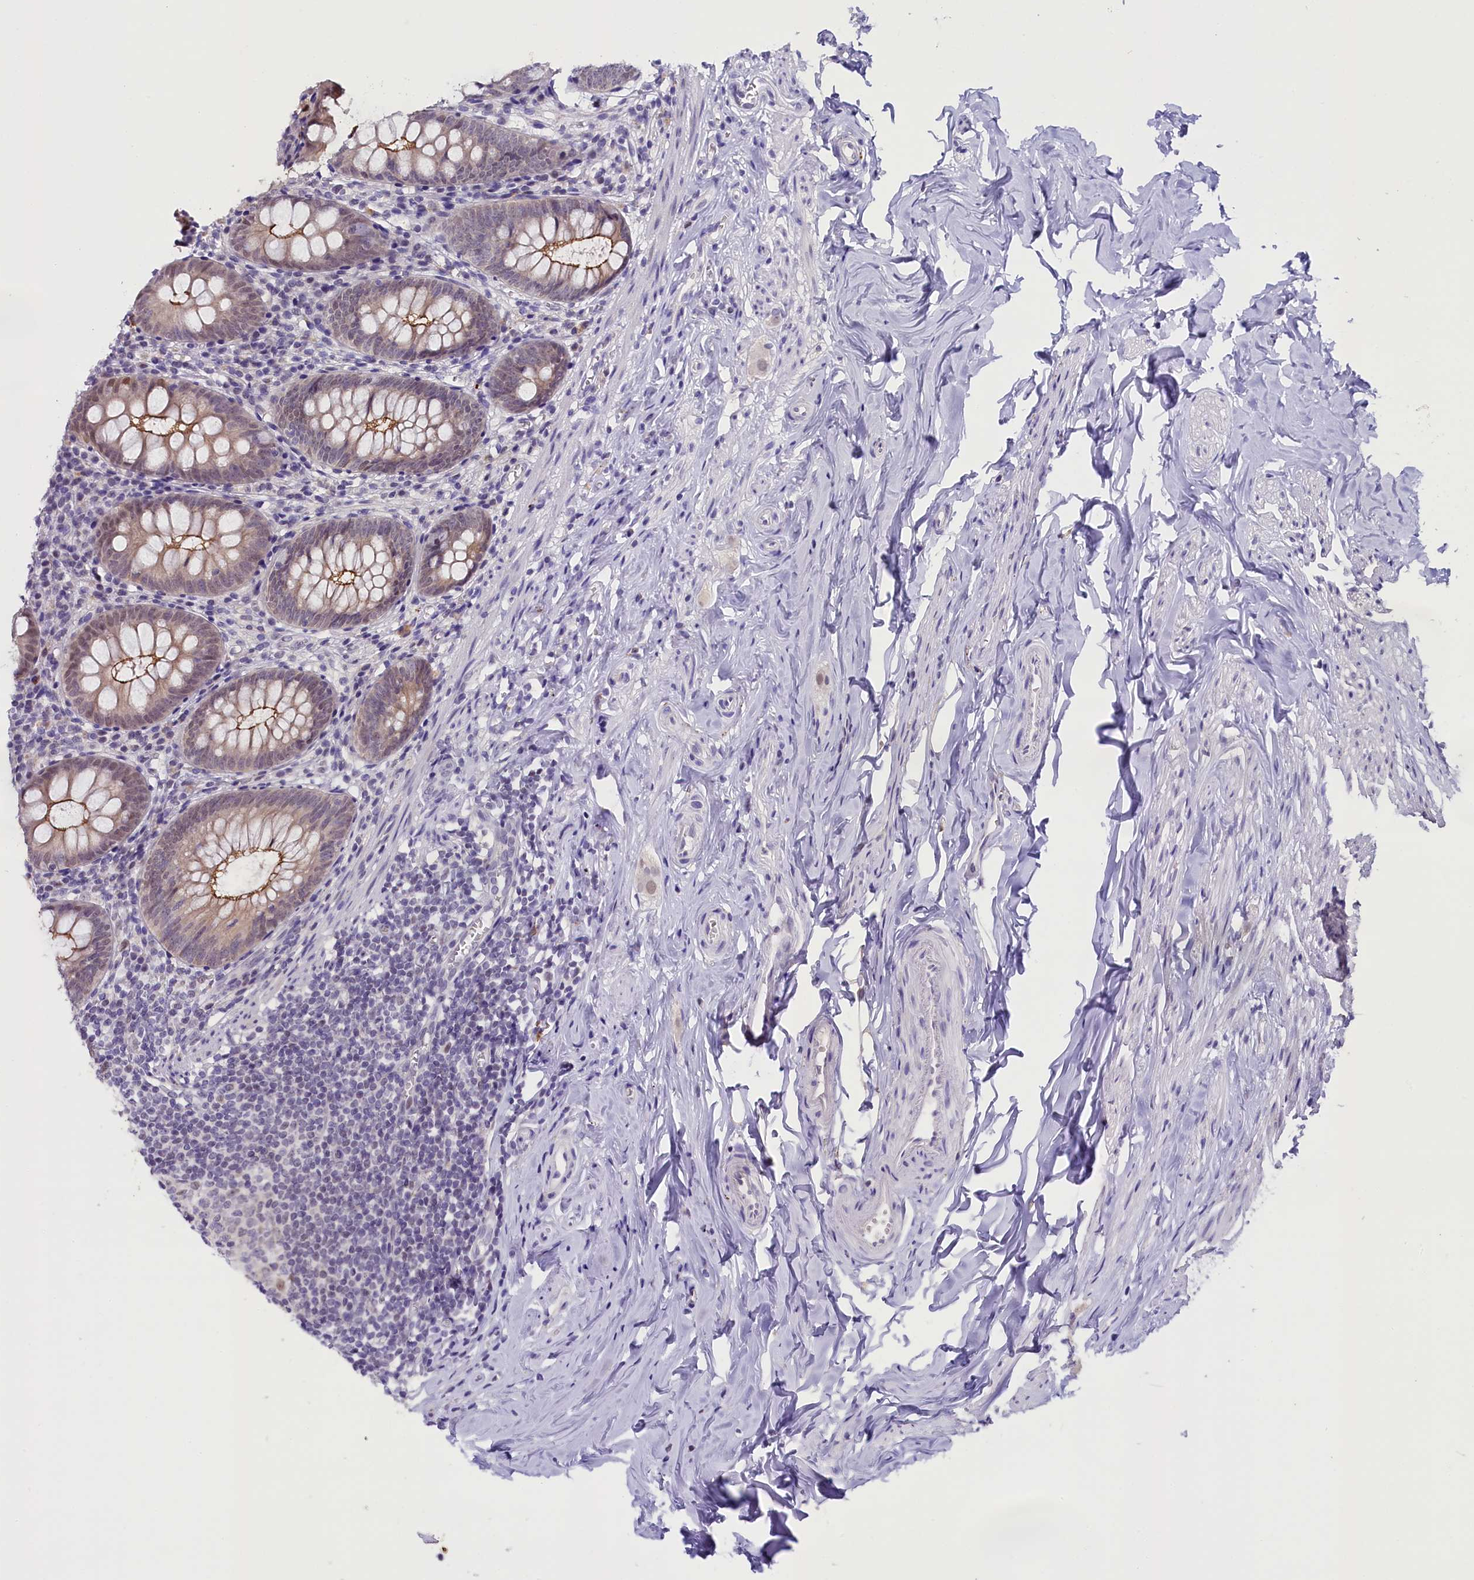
{"staining": {"intensity": "moderate", "quantity": "<25%", "location": "cytoplasmic/membranous,nuclear"}, "tissue": "appendix", "cell_type": "Glandular cells", "image_type": "normal", "snomed": [{"axis": "morphology", "description": "Normal tissue, NOS"}, {"axis": "topography", "description": "Appendix"}], "caption": "Immunohistochemical staining of normal appendix shows low levels of moderate cytoplasmic/membranous,nuclear staining in about <25% of glandular cells. Using DAB (brown) and hematoxylin (blue) stains, captured at high magnification using brightfield microscopy.", "gene": "OSGEP", "patient": {"sex": "female", "age": 51}}